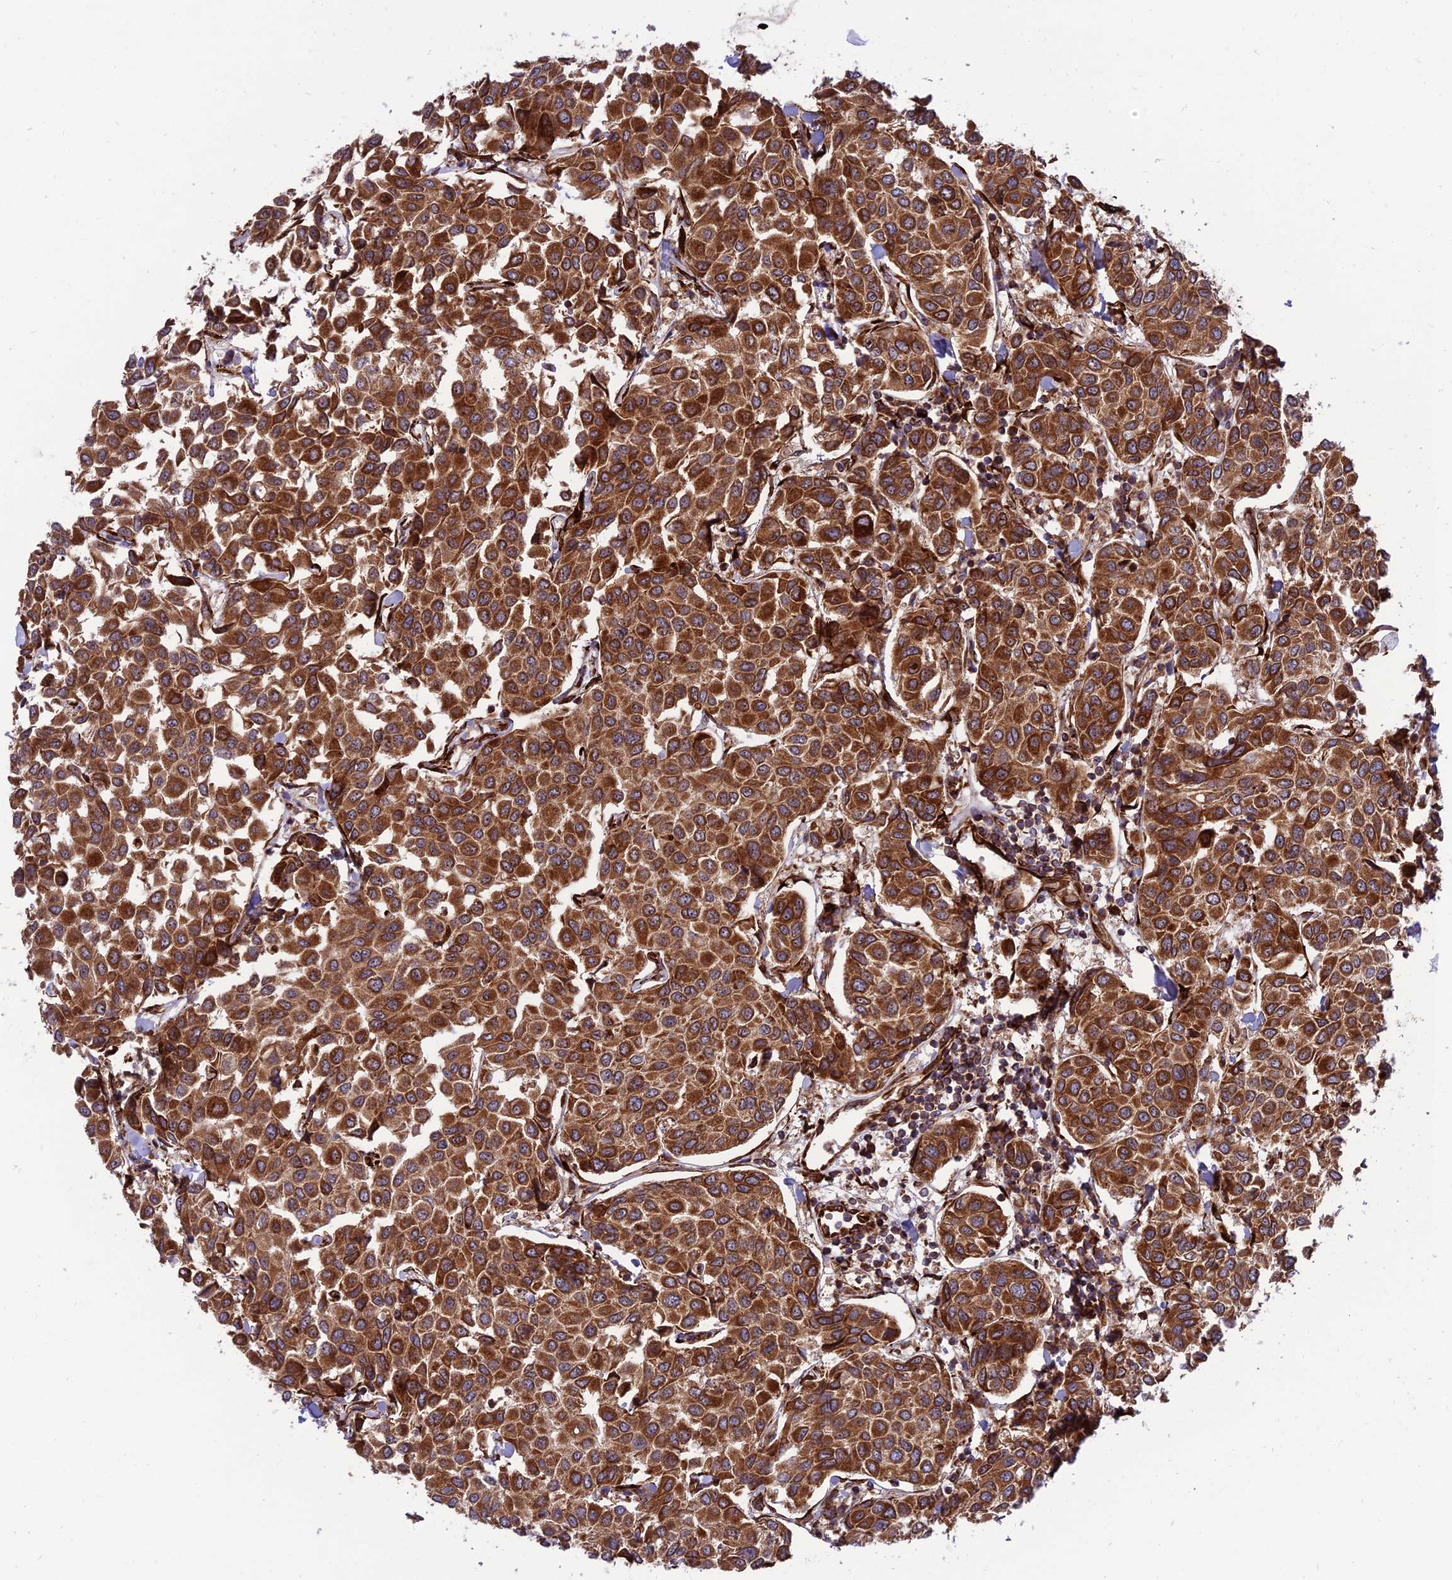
{"staining": {"intensity": "strong", "quantity": ">75%", "location": "cytoplasmic/membranous"}, "tissue": "breast cancer", "cell_type": "Tumor cells", "image_type": "cancer", "snomed": [{"axis": "morphology", "description": "Duct carcinoma"}, {"axis": "topography", "description": "Breast"}], "caption": "The photomicrograph demonstrates a brown stain indicating the presence of a protein in the cytoplasmic/membranous of tumor cells in breast cancer.", "gene": "CRTAP", "patient": {"sex": "female", "age": 55}}